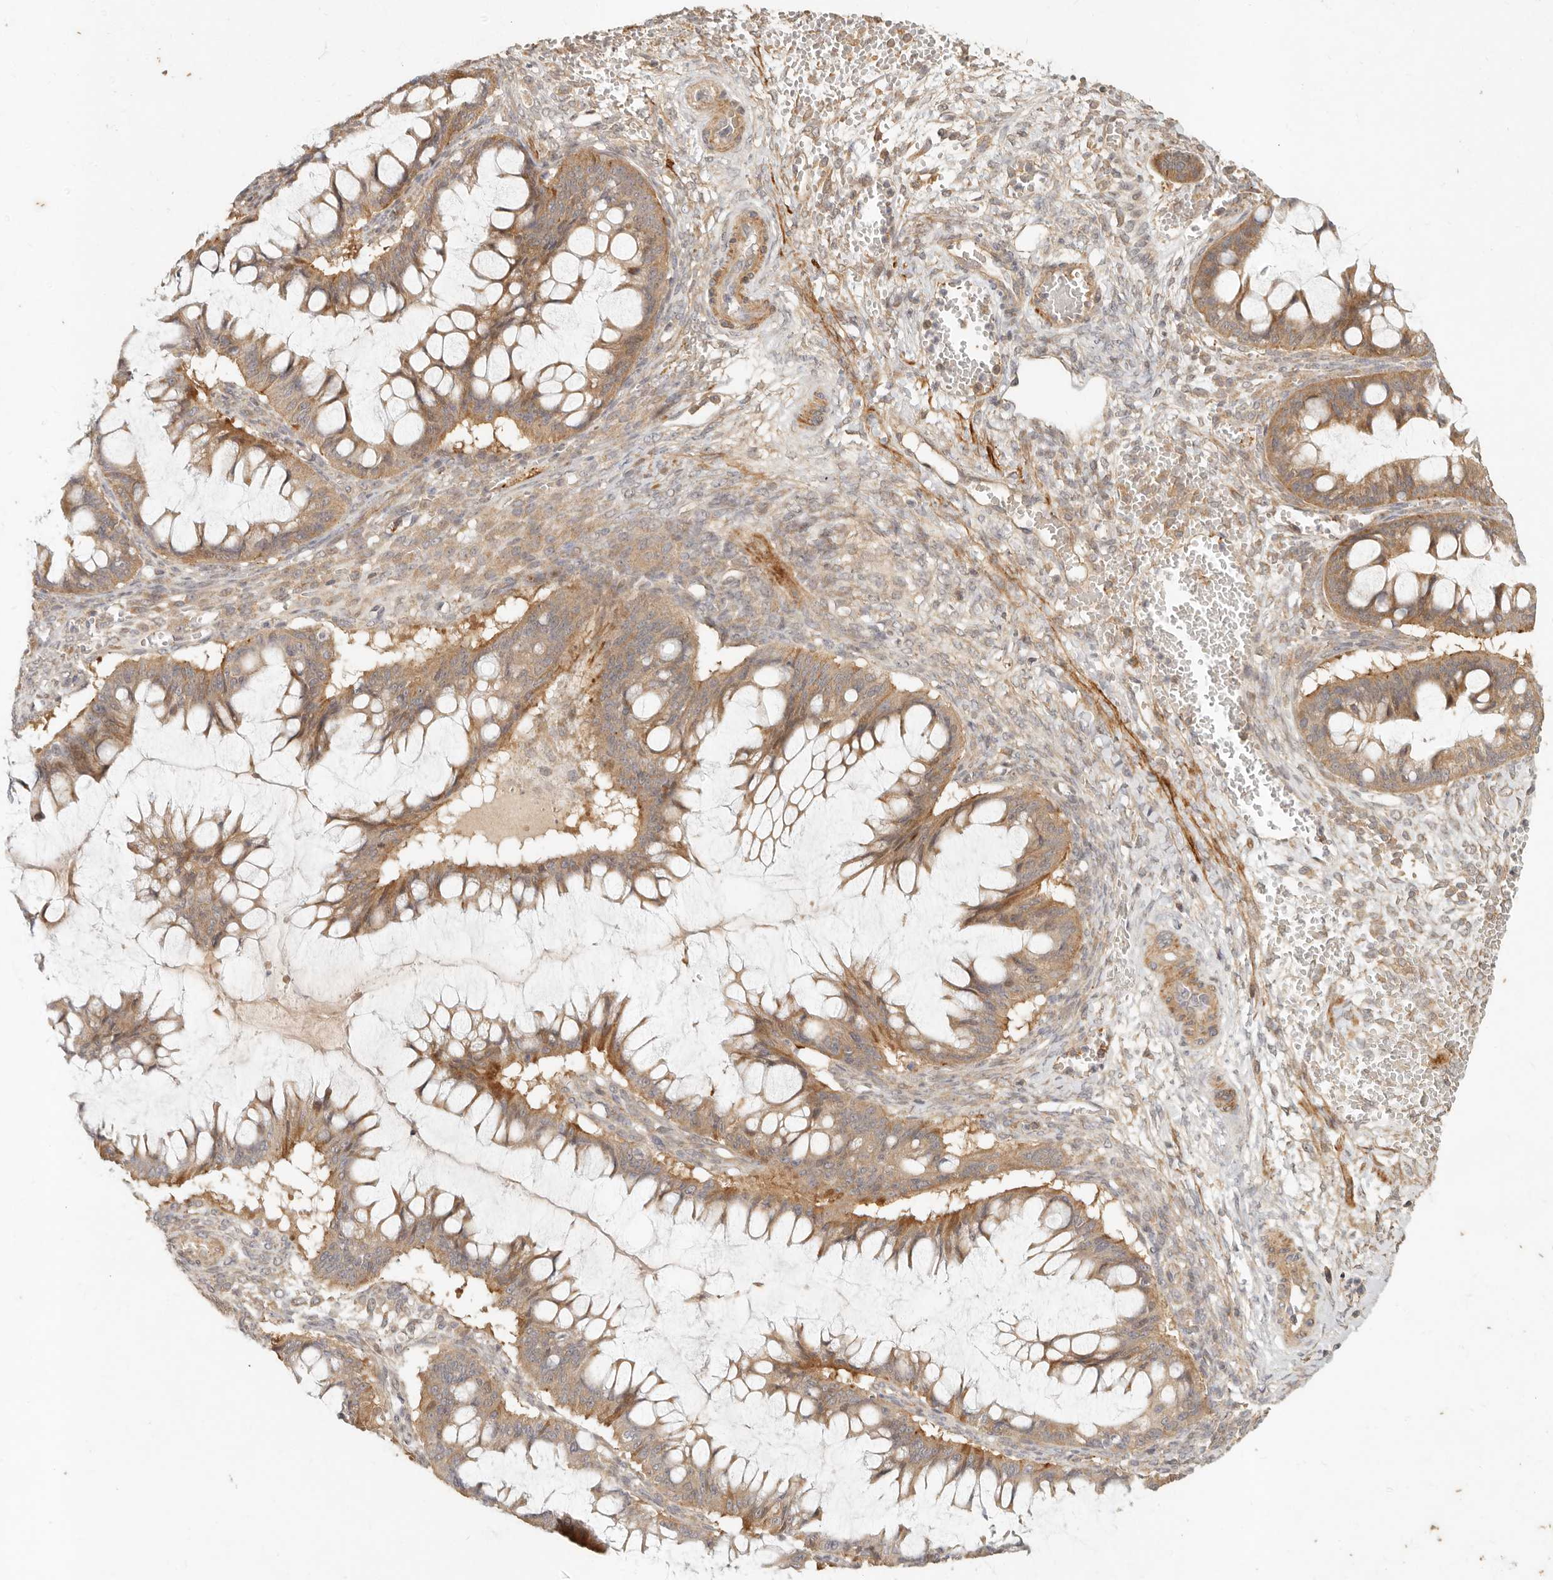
{"staining": {"intensity": "moderate", "quantity": ">75%", "location": "cytoplasmic/membranous"}, "tissue": "ovarian cancer", "cell_type": "Tumor cells", "image_type": "cancer", "snomed": [{"axis": "morphology", "description": "Cystadenocarcinoma, mucinous, NOS"}, {"axis": "topography", "description": "Ovary"}], "caption": "Brown immunohistochemical staining in mucinous cystadenocarcinoma (ovarian) displays moderate cytoplasmic/membranous staining in approximately >75% of tumor cells.", "gene": "VIPR1", "patient": {"sex": "female", "age": 73}}